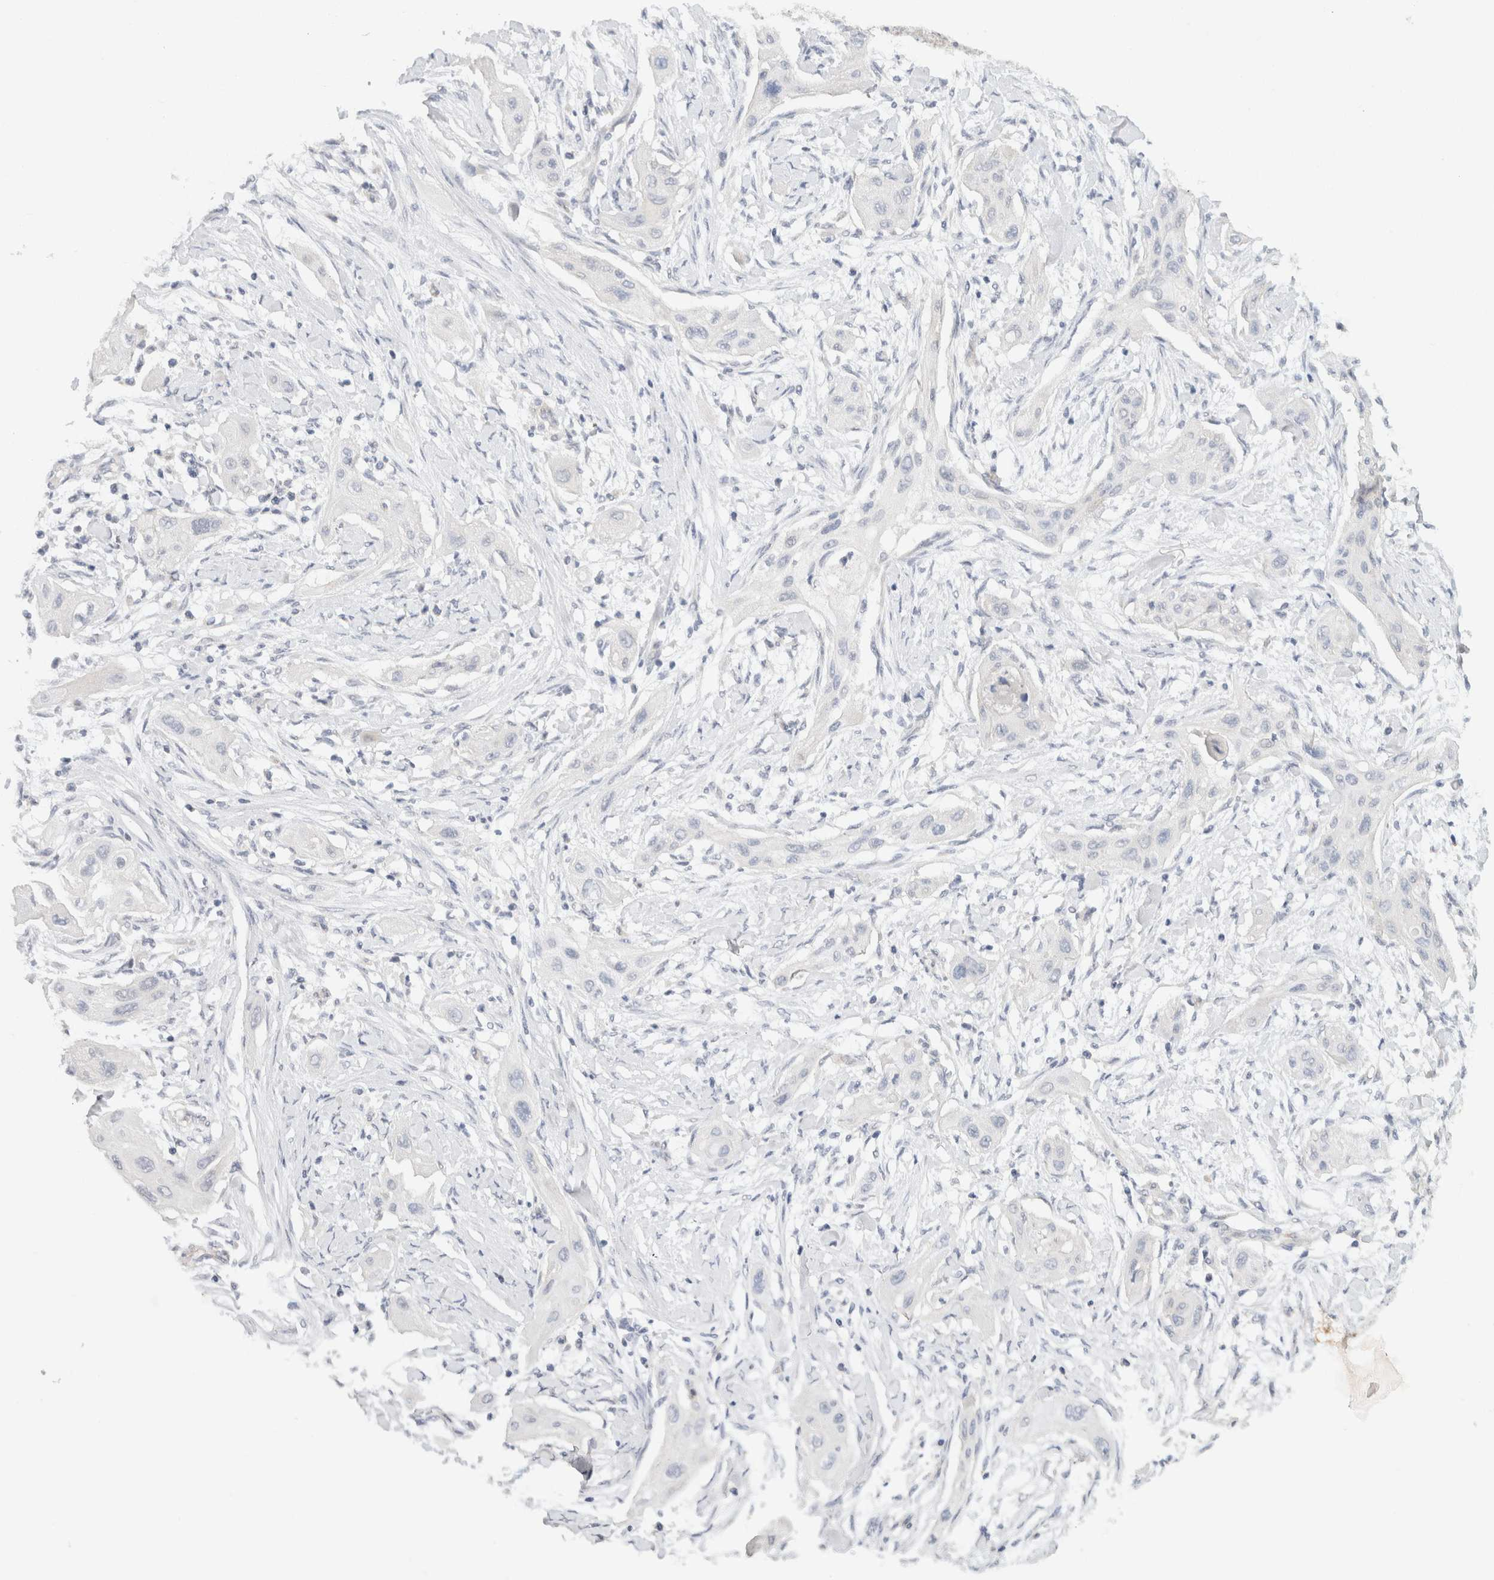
{"staining": {"intensity": "negative", "quantity": "none", "location": "none"}, "tissue": "lung cancer", "cell_type": "Tumor cells", "image_type": "cancer", "snomed": [{"axis": "morphology", "description": "Squamous cell carcinoma, NOS"}, {"axis": "topography", "description": "Lung"}], "caption": "Immunohistochemistry micrograph of neoplastic tissue: human lung squamous cell carcinoma stained with DAB demonstrates no significant protein staining in tumor cells. (Brightfield microscopy of DAB IHC at high magnification).", "gene": "CHRM4", "patient": {"sex": "female", "age": 47}}